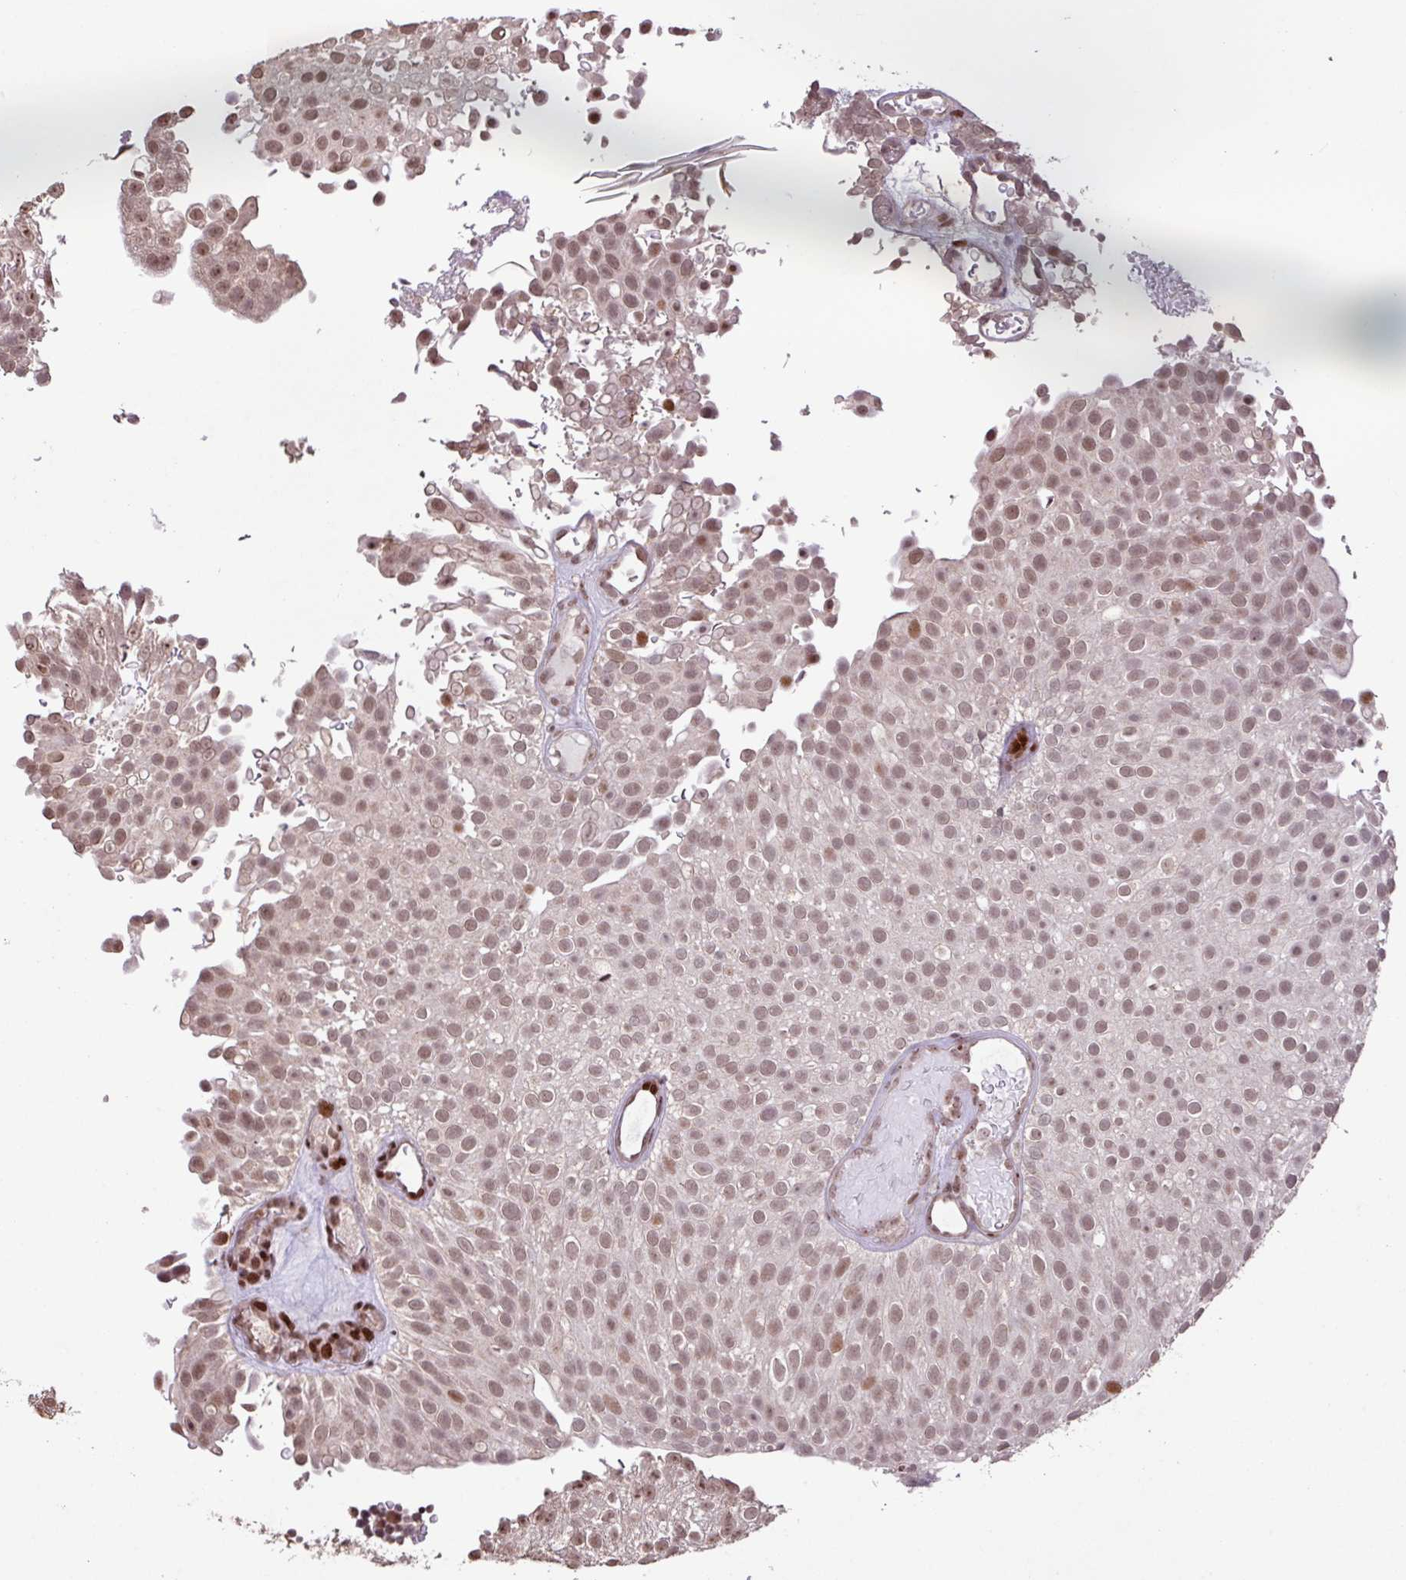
{"staining": {"intensity": "moderate", "quantity": ">75%", "location": "nuclear"}, "tissue": "urothelial cancer", "cell_type": "Tumor cells", "image_type": "cancer", "snomed": [{"axis": "morphology", "description": "Urothelial carcinoma, Low grade"}, {"axis": "topography", "description": "Urinary bladder"}], "caption": "A high-resolution image shows immunohistochemistry (IHC) staining of urothelial carcinoma (low-grade), which demonstrates moderate nuclear positivity in about >75% of tumor cells. The staining was performed using DAB to visualize the protein expression in brown, while the nuclei were stained in blue with hematoxylin (Magnification: 20x).", "gene": "ZNF709", "patient": {"sex": "male", "age": 78}}